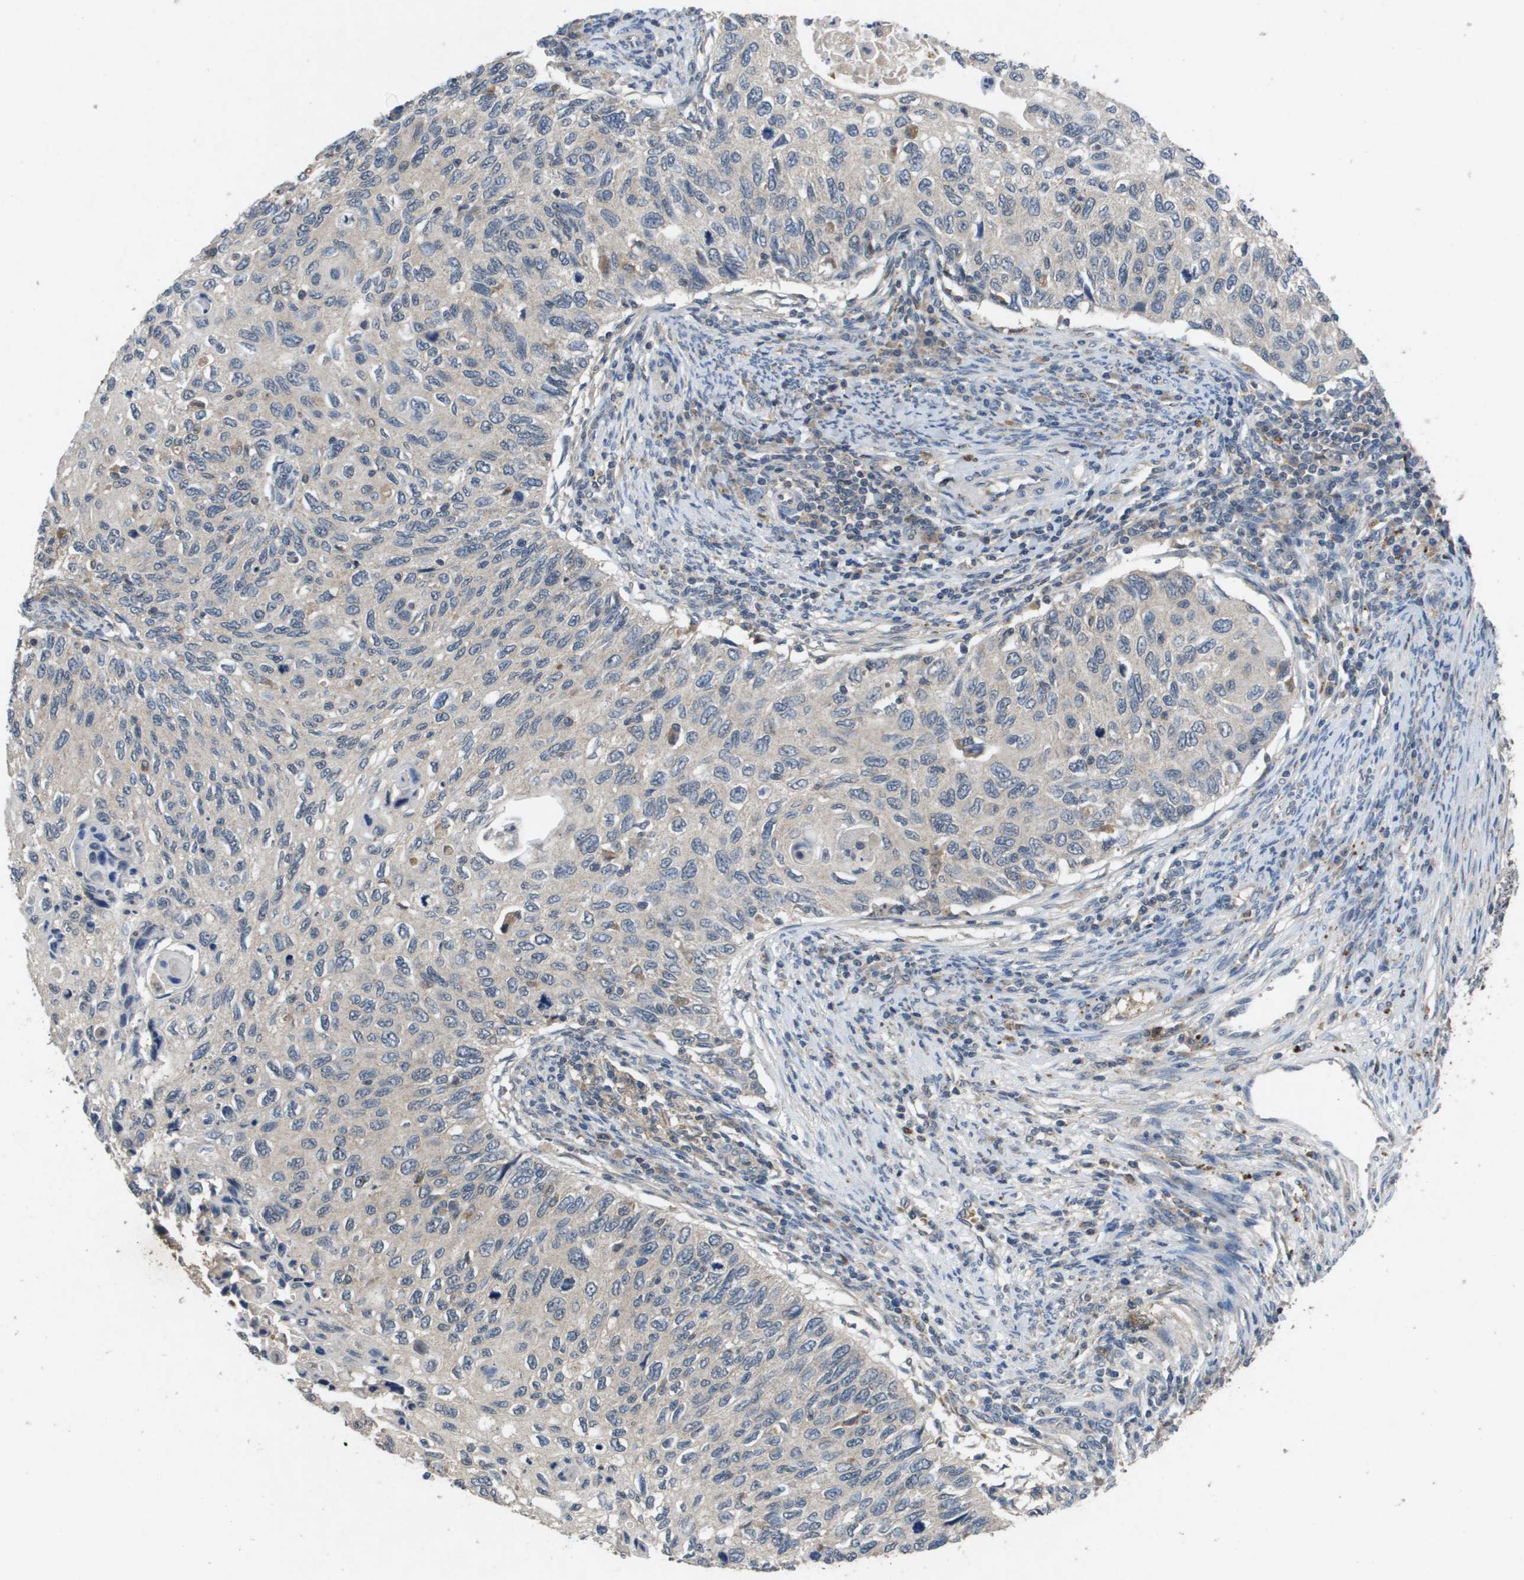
{"staining": {"intensity": "negative", "quantity": "none", "location": "none"}, "tissue": "cervical cancer", "cell_type": "Tumor cells", "image_type": "cancer", "snomed": [{"axis": "morphology", "description": "Squamous cell carcinoma, NOS"}, {"axis": "topography", "description": "Cervix"}], "caption": "A histopathology image of cervical cancer stained for a protein displays no brown staining in tumor cells. The staining was performed using DAB to visualize the protein expression in brown, while the nuclei were stained in blue with hematoxylin (Magnification: 20x).", "gene": "PROC", "patient": {"sex": "female", "age": 70}}